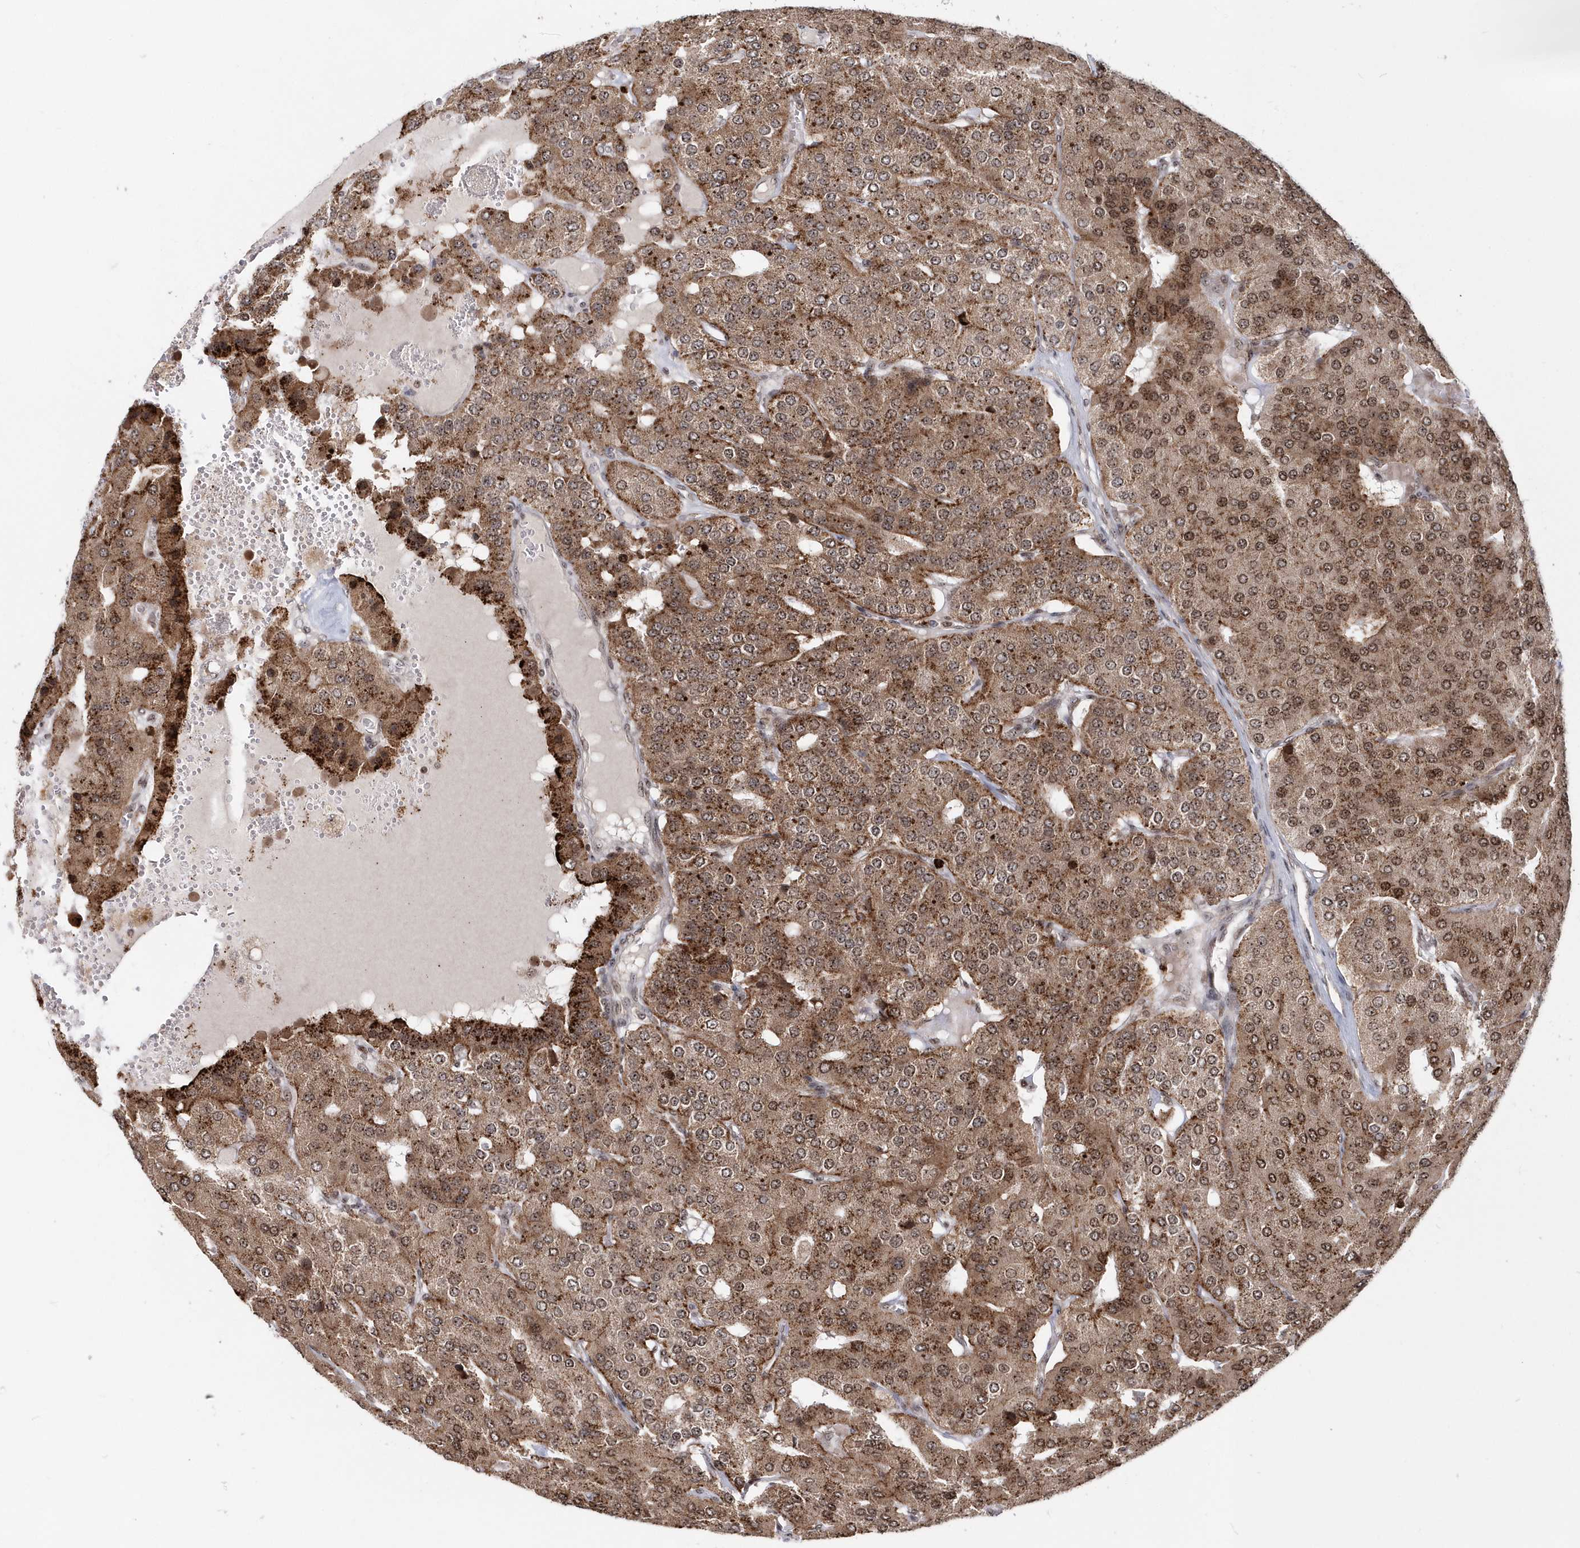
{"staining": {"intensity": "moderate", "quantity": ">75%", "location": "cytoplasmic/membranous,nuclear"}, "tissue": "parathyroid gland", "cell_type": "Glandular cells", "image_type": "normal", "snomed": [{"axis": "morphology", "description": "Normal tissue, NOS"}, {"axis": "morphology", "description": "Adenoma, NOS"}, {"axis": "topography", "description": "Parathyroid gland"}], "caption": "Unremarkable parathyroid gland shows moderate cytoplasmic/membranous,nuclear expression in approximately >75% of glandular cells, visualized by immunohistochemistry.", "gene": "SOWAHB", "patient": {"sex": "female", "age": 86}}